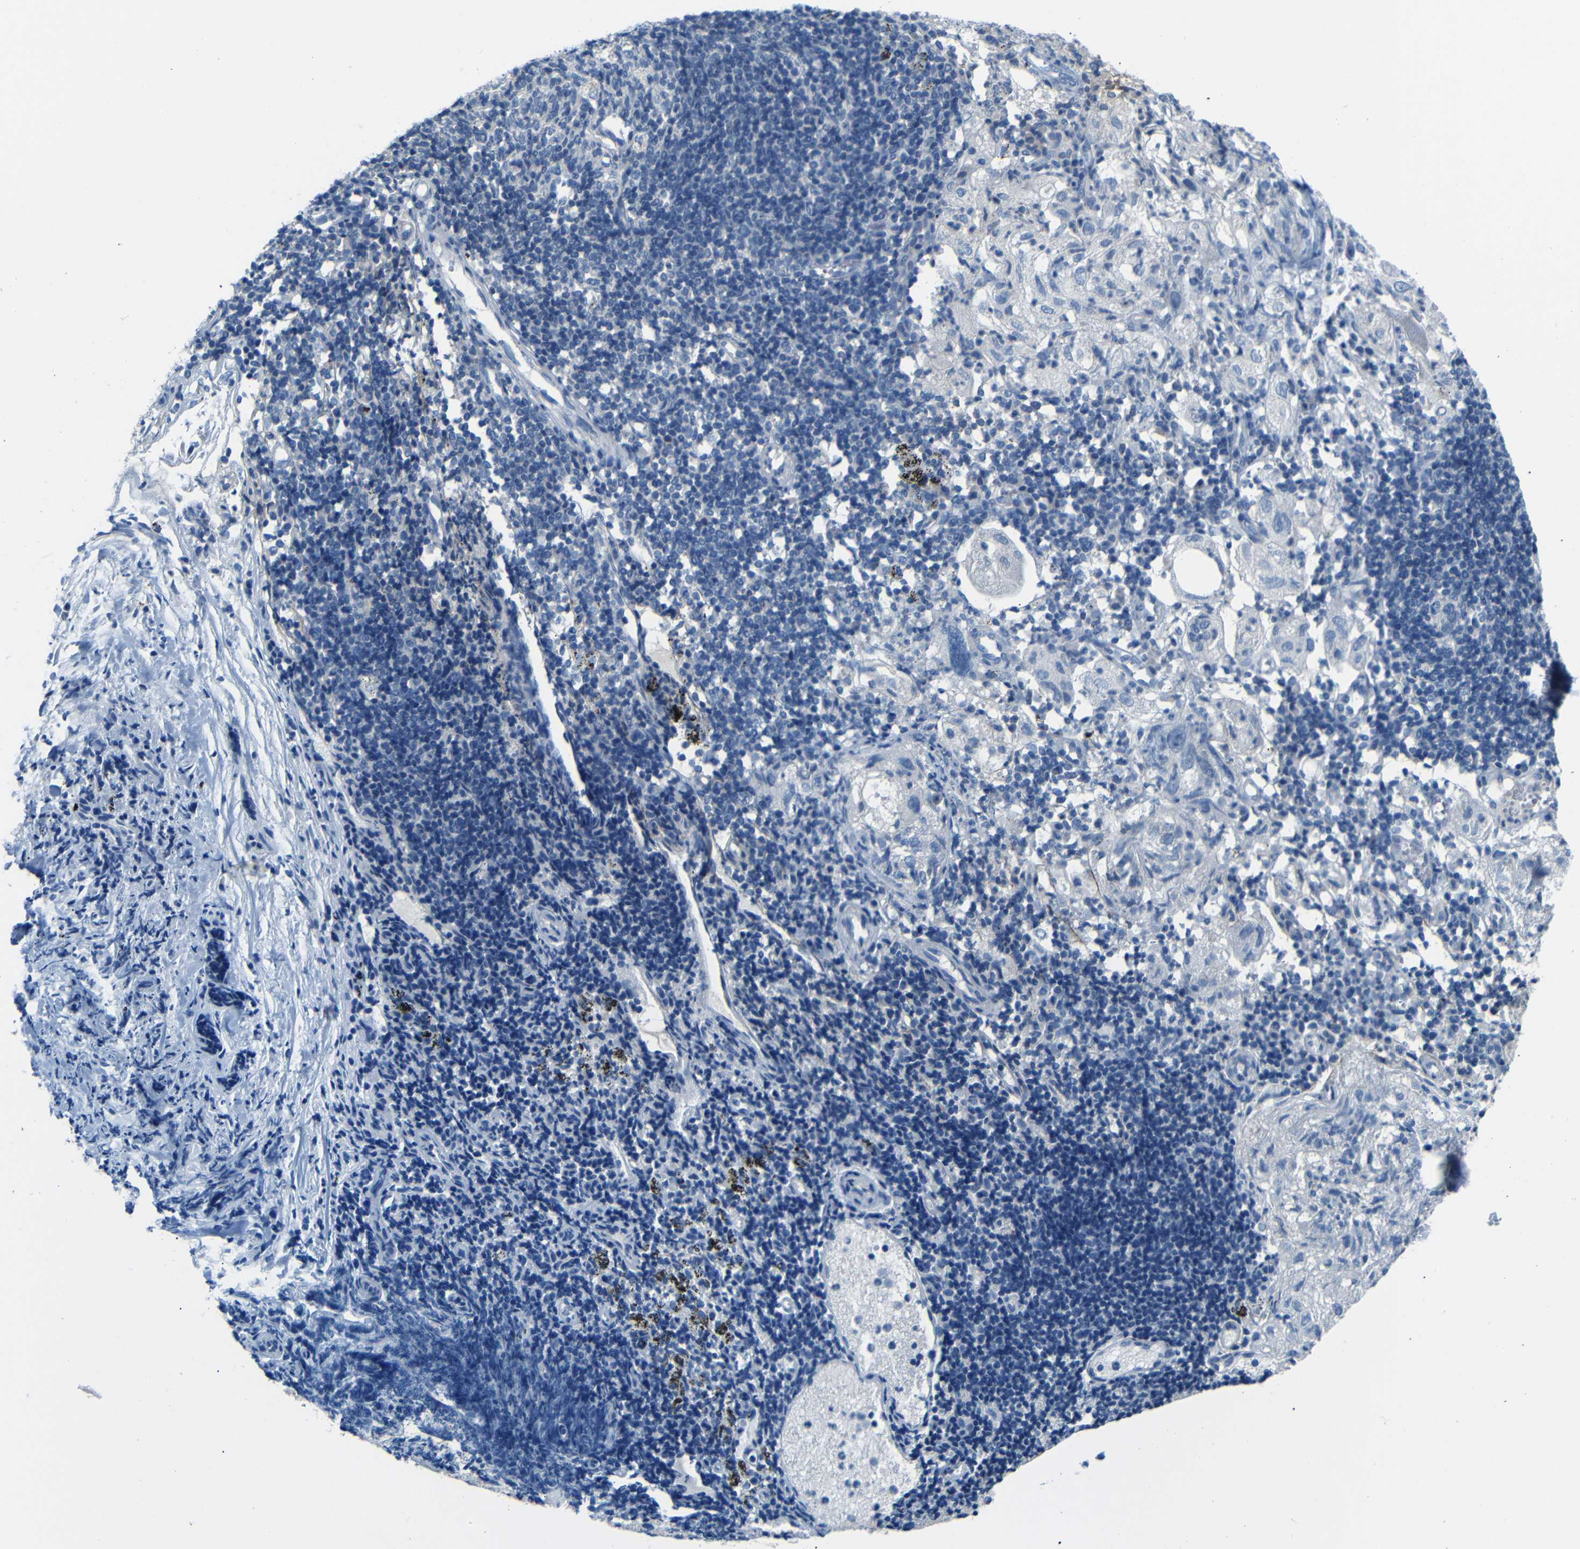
{"staining": {"intensity": "negative", "quantity": "none", "location": "none"}, "tissue": "lung cancer", "cell_type": "Tumor cells", "image_type": "cancer", "snomed": [{"axis": "morphology", "description": "Inflammation, NOS"}, {"axis": "morphology", "description": "Squamous cell carcinoma, NOS"}, {"axis": "topography", "description": "Lymph node"}, {"axis": "topography", "description": "Soft tissue"}, {"axis": "topography", "description": "Lung"}], "caption": "An image of lung cancer (squamous cell carcinoma) stained for a protein demonstrates no brown staining in tumor cells.", "gene": "ANK3", "patient": {"sex": "male", "age": 66}}